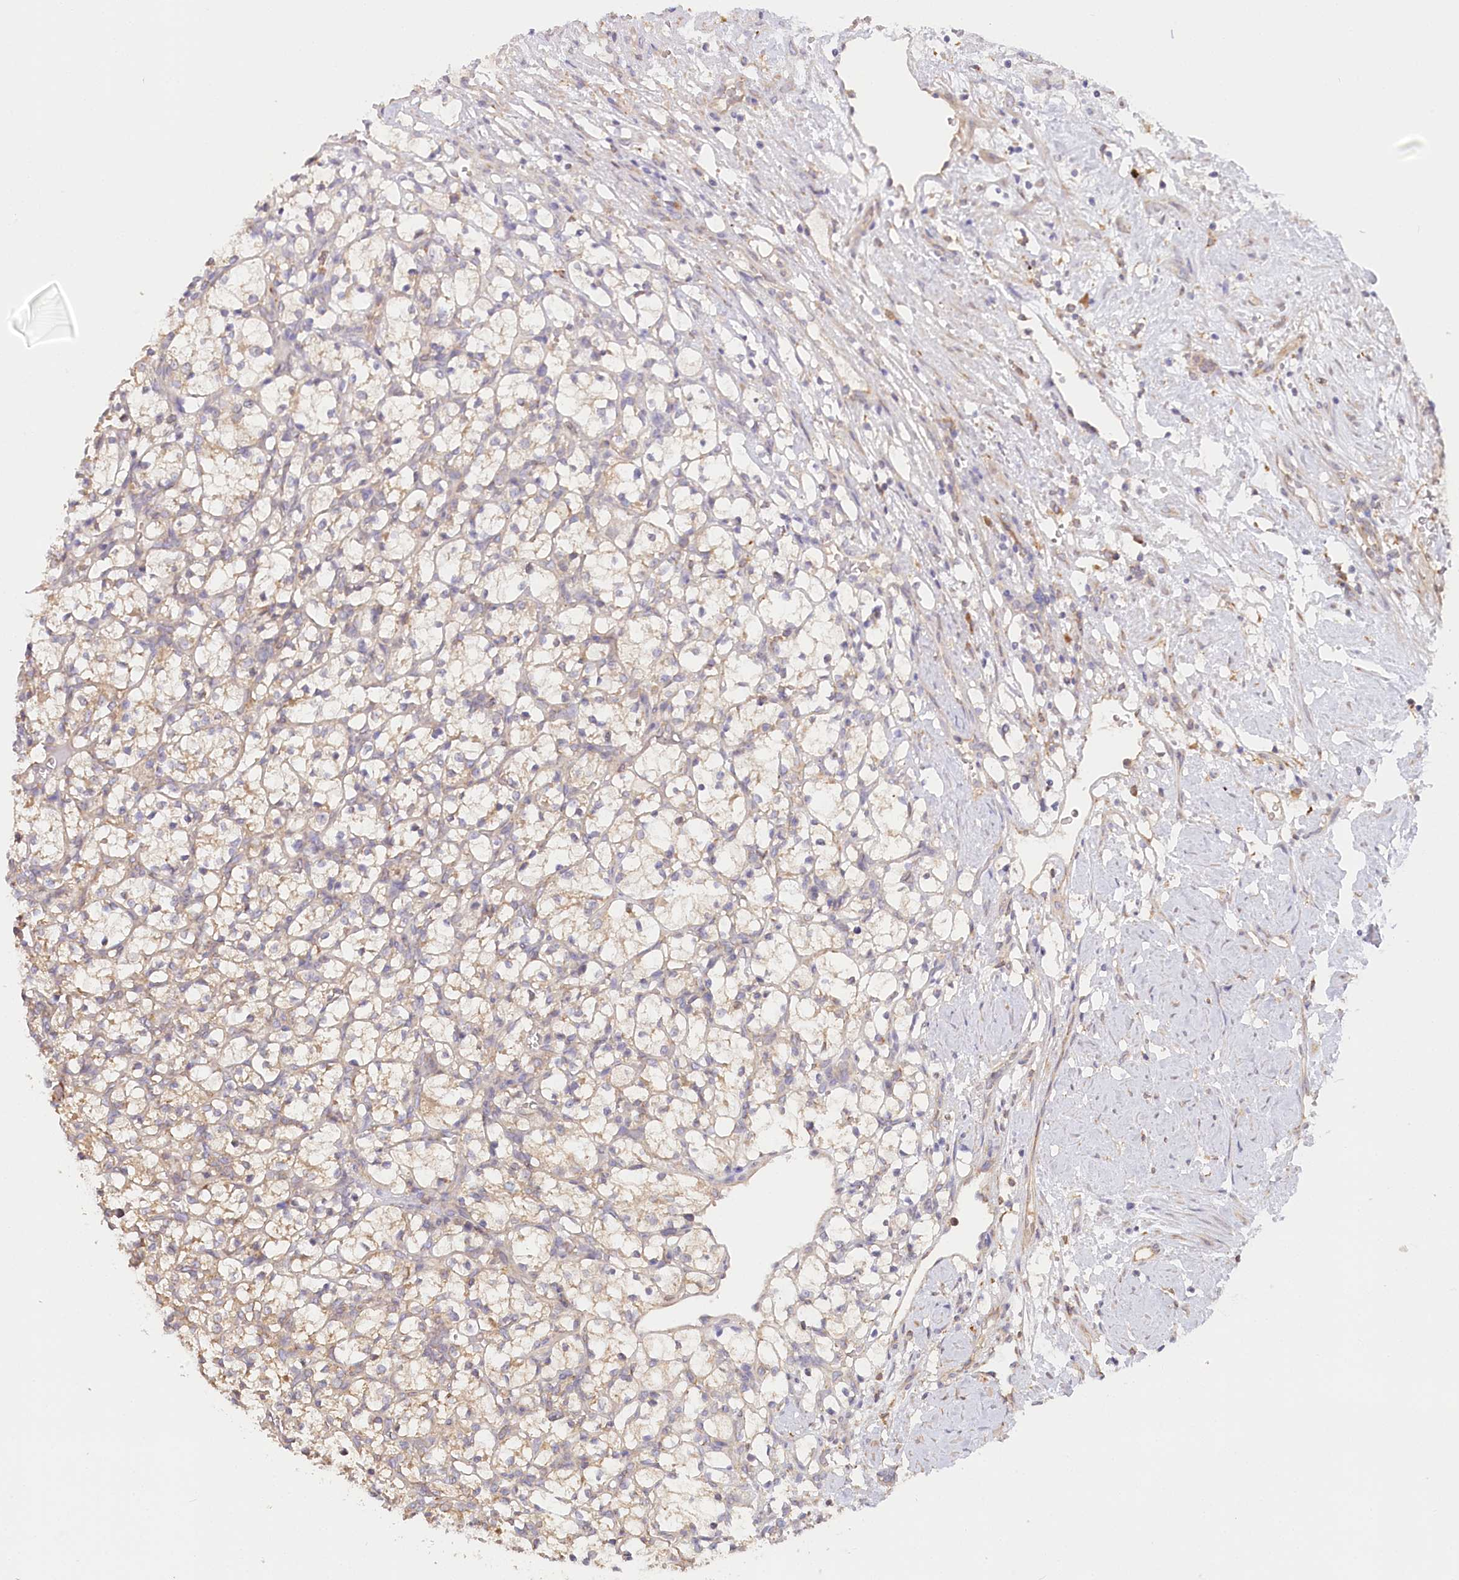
{"staining": {"intensity": "weak", "quantity": ">75%", "location": "cytoplasmic/membranous"}, "tissue": "renal cancer", "cell_type": "Tumor cells", "image_type": "cancer", "snomed": [{"axis": "morphology", "description": "Adenocarcinoma, NOS"}, {"axis": "topography", "description": "Kidney"}], "caption": "Weak cytoplasmic/membranous positivity for a protein is seen in approximately >75% of tumor cells of renal cancer (adenocarcinoma) using immunohistochemistry.", "gene": "PAIP2", "patient": {"sex": "female", "age": 69}}